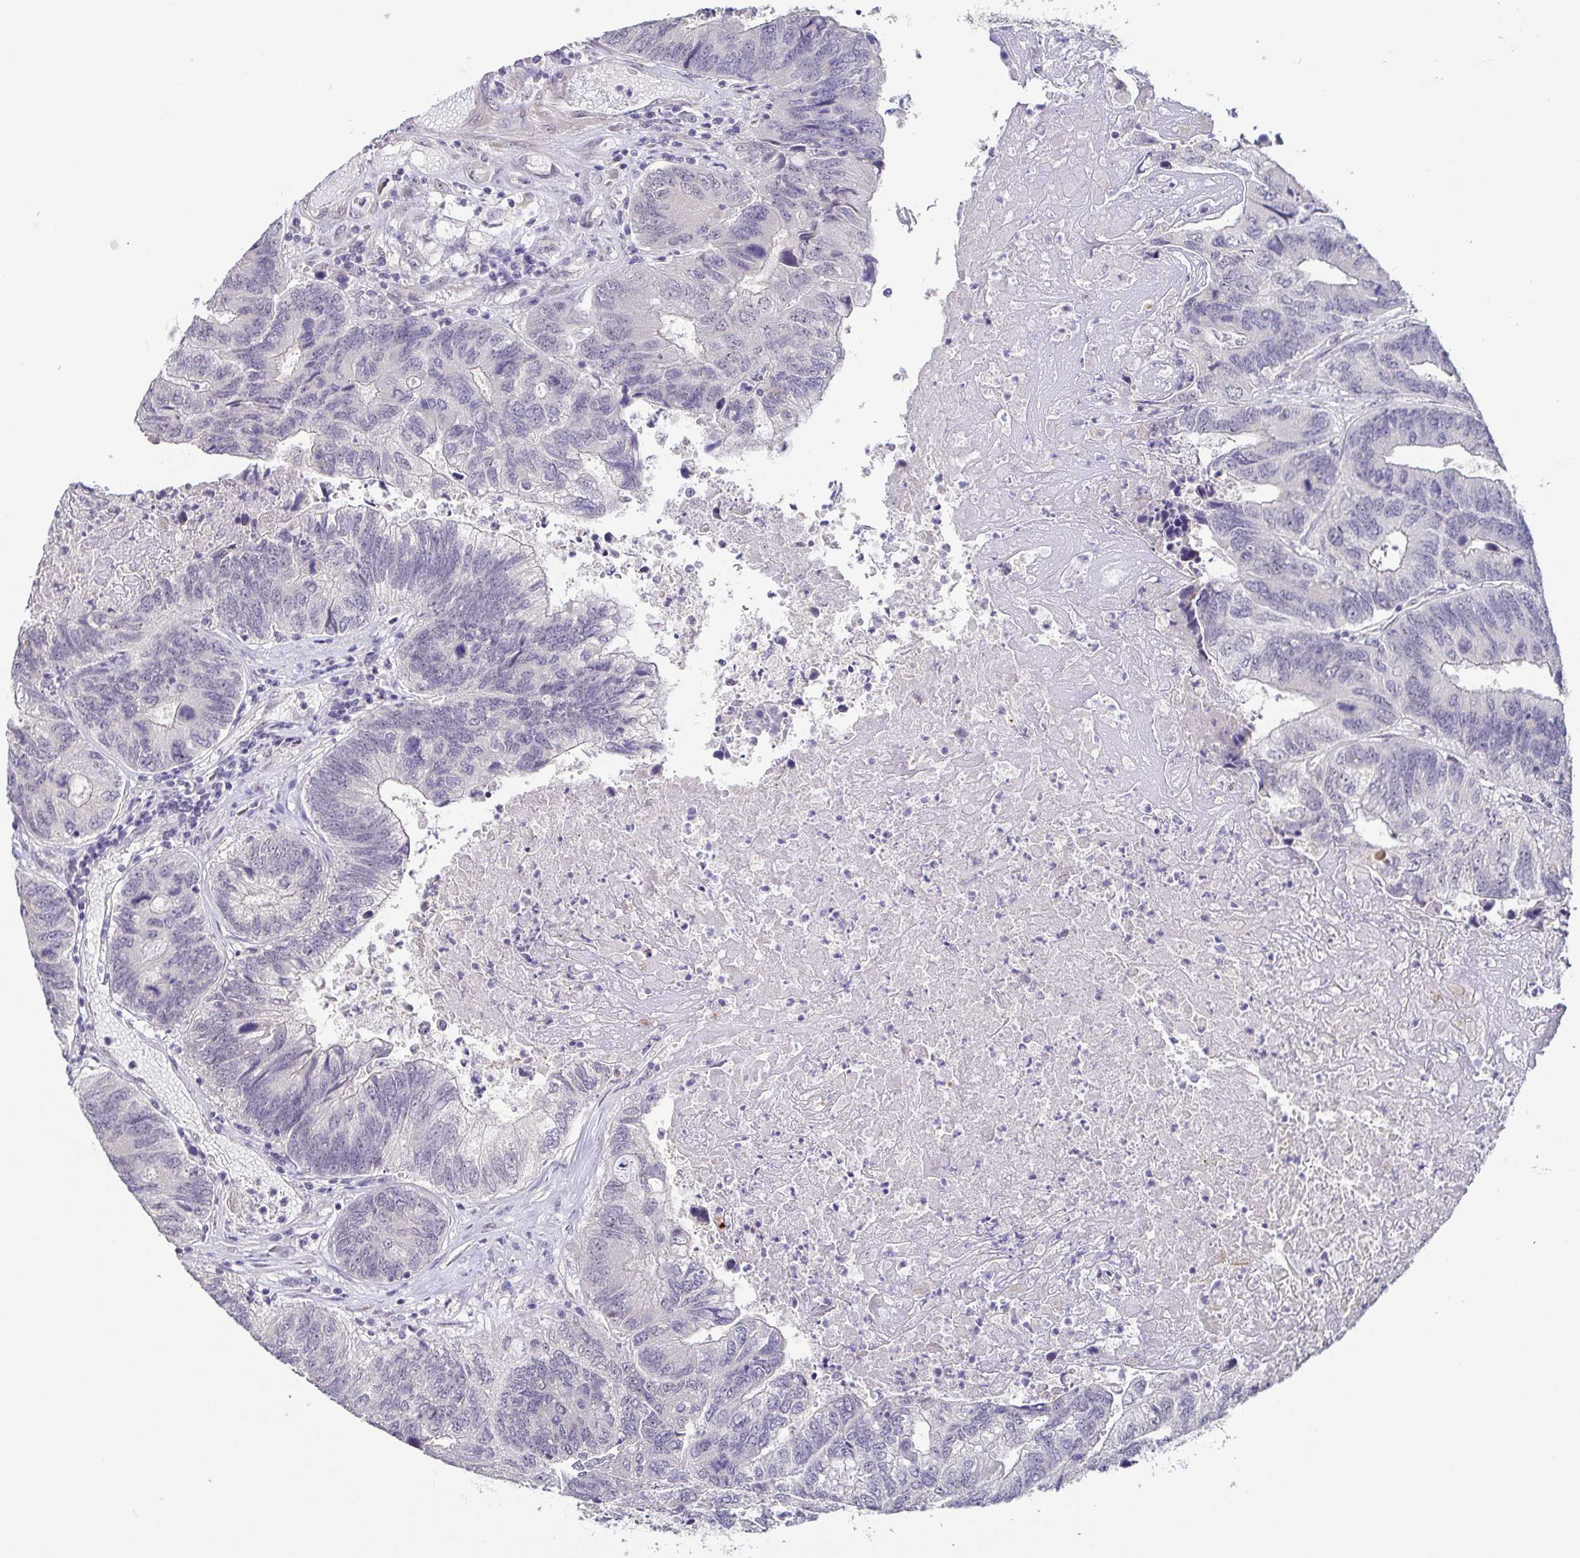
{"staining": {"intensity": "negative", "quantity": "none", "location": "none"}, "tissue": "colorectal cancer", "cell_type": "Tumor cells", "image_type": "cancer", "snomed": [{"axis": "morphology", "description": "Adenocarcinoma, NOS"}, {"axis": "topography", "description": "Colon"}], "caption": "The photomicrograph shows no staining of tumor cells in colorectal cancer.", "gene": "NEFH", "patient": {"sex": "female", "age": 67}}